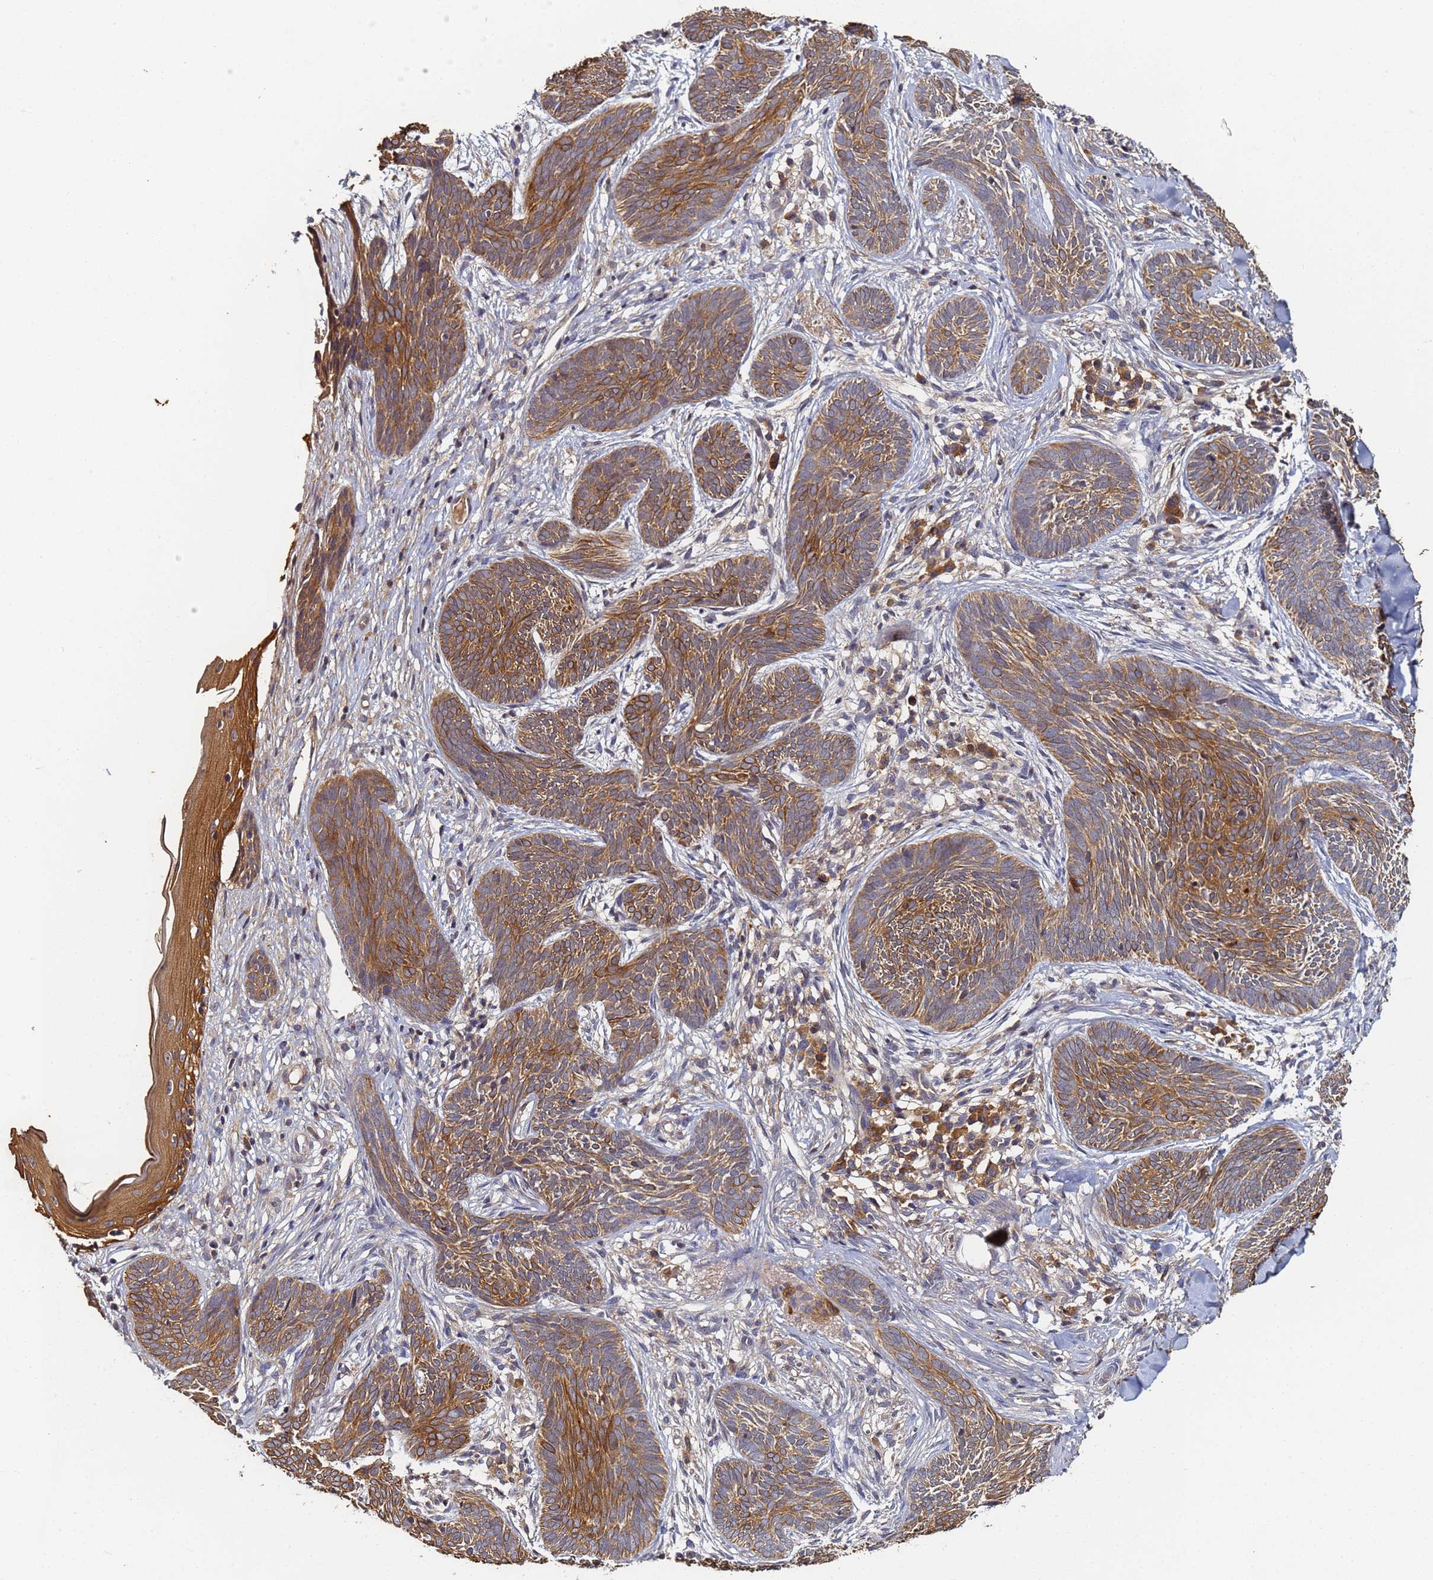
{"staining": {"intensity": "moderate", "quantity": ">75%", "location": "cytoplasmic/membranous"}, "tissue": "skin cancer", "cell_type": "Tumor cells", "image_type": "cancer", "snomed": [{"axis": "morphology", "description": "Basal cell carcinoma"}, {"axis": "topography", "description": "Skin"}], "caption": "Immunohistochemistry photomicrograph of neoplastic tissue: skin basal cell carcinoma stained using immunohistochemistry displays medium levels of moderate protein expression localized specifically in the cytoplasmic/membranous of tumor cells, appearing as a cytoplasmic/membranous brown color.", "gene": "LRRC69", "patient": {"sex": "female", "age": 81}}